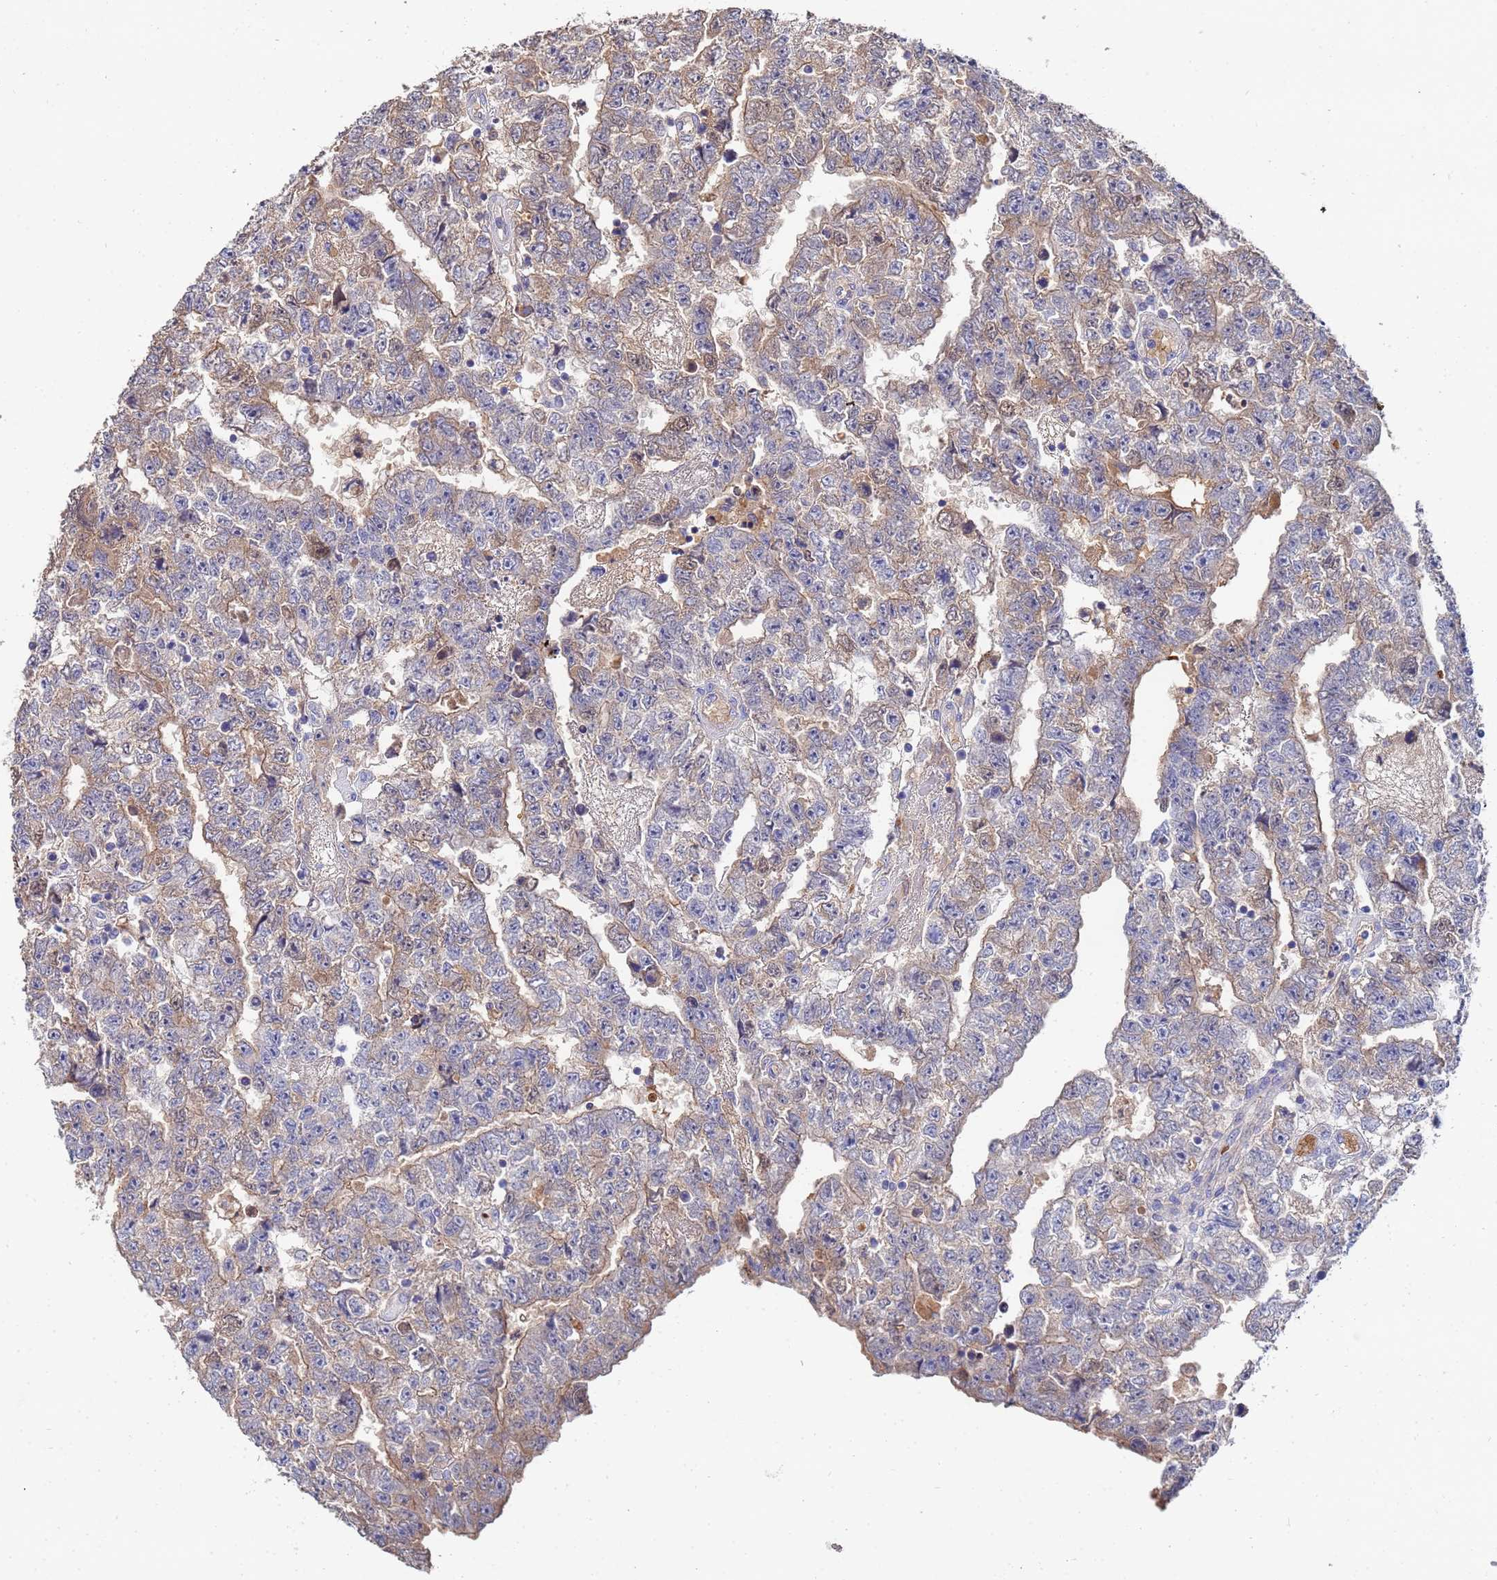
{"staining": {"intensity": "weak", "quantity": "25%-75%", "location": "cytoplasmic/membranous"}, "tissue": "testis cancer", "cell_type": "Tumor cells", "image_type": "cancer", "snomed": [{"axis": "morphology", "description": "Carcinoma, Embryonal, NOS"}, {"axis": "topography", "description": "Testis"}], "caption": "Immunohistochemistry (IHC) micrograph of testis cancer stained for a protein (brown), which exhibits low levels of weak cytoplasmic/membranous expression in approximately 25%-75% of tumor cells.", "gene": "TCP10L", "patient": {"sex": "male", "age": 25}}